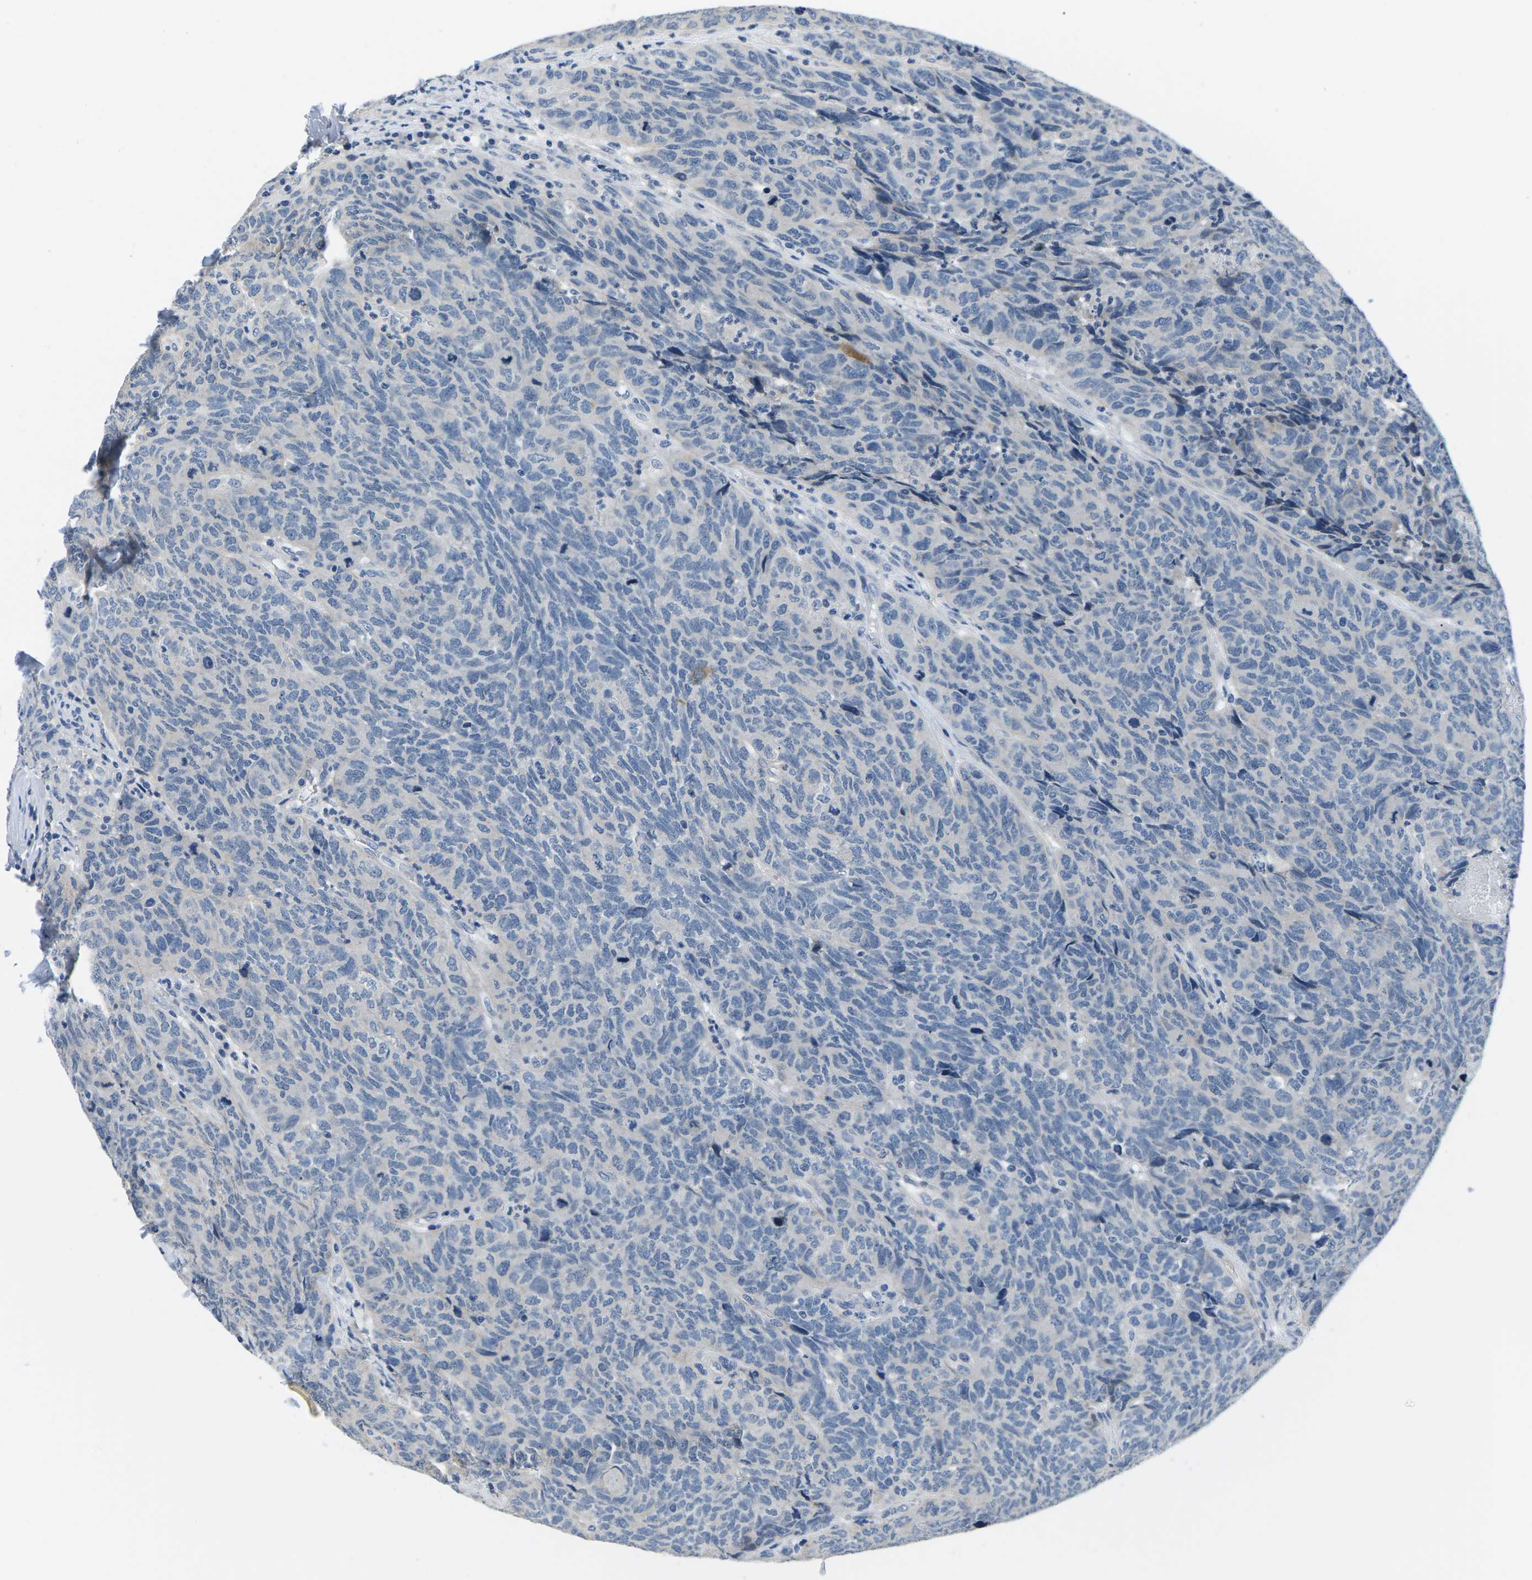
{"staining": {"intensity": "negative", "quantity": "none", "location": "none"}, "tissue": "head and neck cancer", "cell_type": "Tumor cells", "image_type": "cancer", "snomed": [{"axis": "morphology", "description": "Squamous cell carcinoma, NOS"}, {"axis": "topography", "description": "Head-Neck"}], "caption": "Immunohistochemistry (IHC) histopathology image of human head and neck squamous cell carcinoma stained for a protein (brown), which demonstrates no positivity in tumor cells.", "gene": "TSPAN2", "patient": {"sex": "male", "age": 66}}